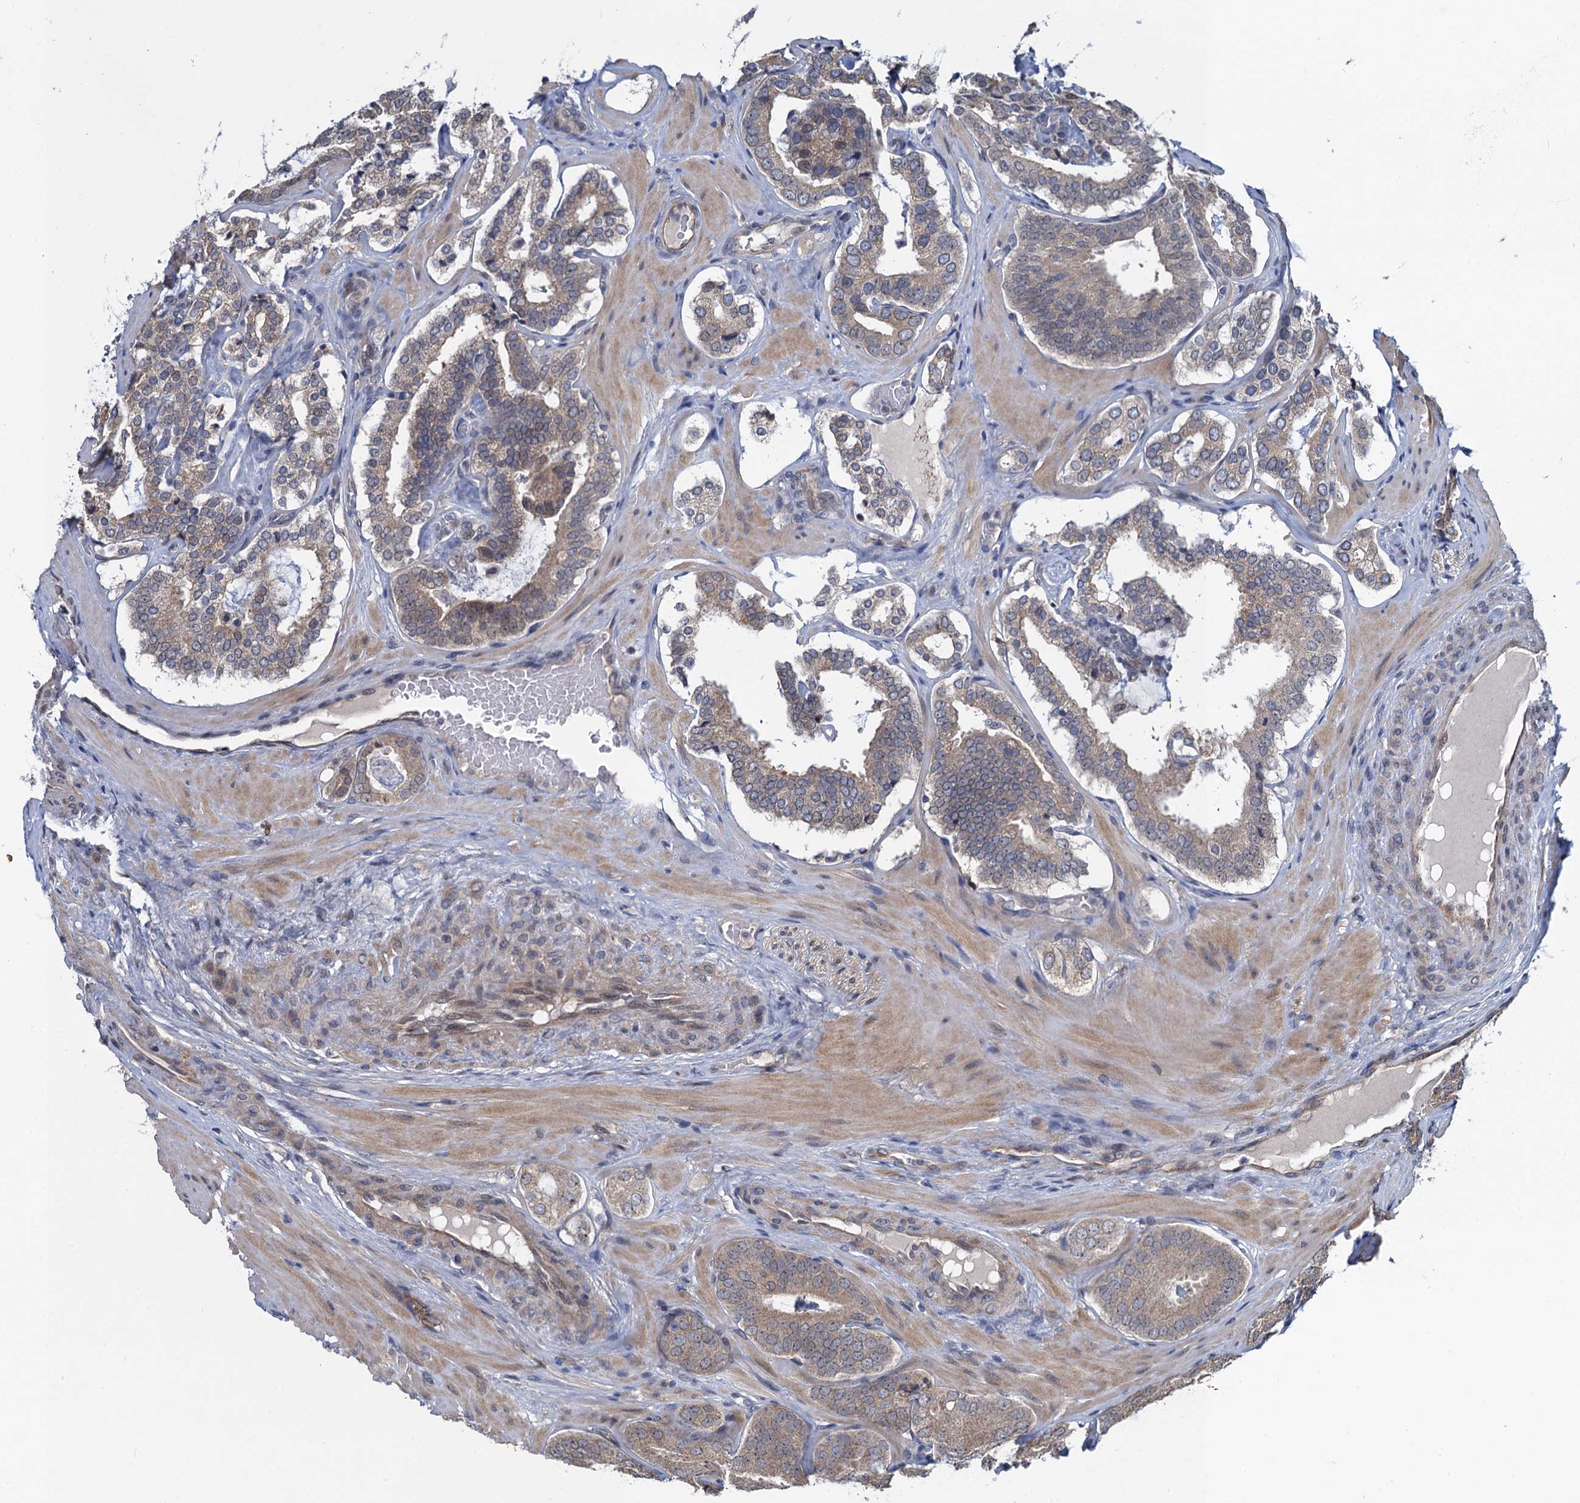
{"staining": {"intensity": "weak", "quantity": "25%-75%", "location": "cytoplasmic/membranous"}, "tissue": "prostate cancer", "cell_type": "Tumor cells", "image_type": "cancer", "snomed": [{"axis": "morphology", "description": "Adenocarcinoma, High grade"}, {"axis": "topography", "description": "Prostate"}], "caption": "This image reveals immunohistochemistry (IHC) staining of prostate adenocarcinoma (high-grade), with low weak cytoplasmic/membranous positivity in about 25%-75% of tumor cells.", "gene": "EVX2", "patient": {"sex": "male", "age": 63}}